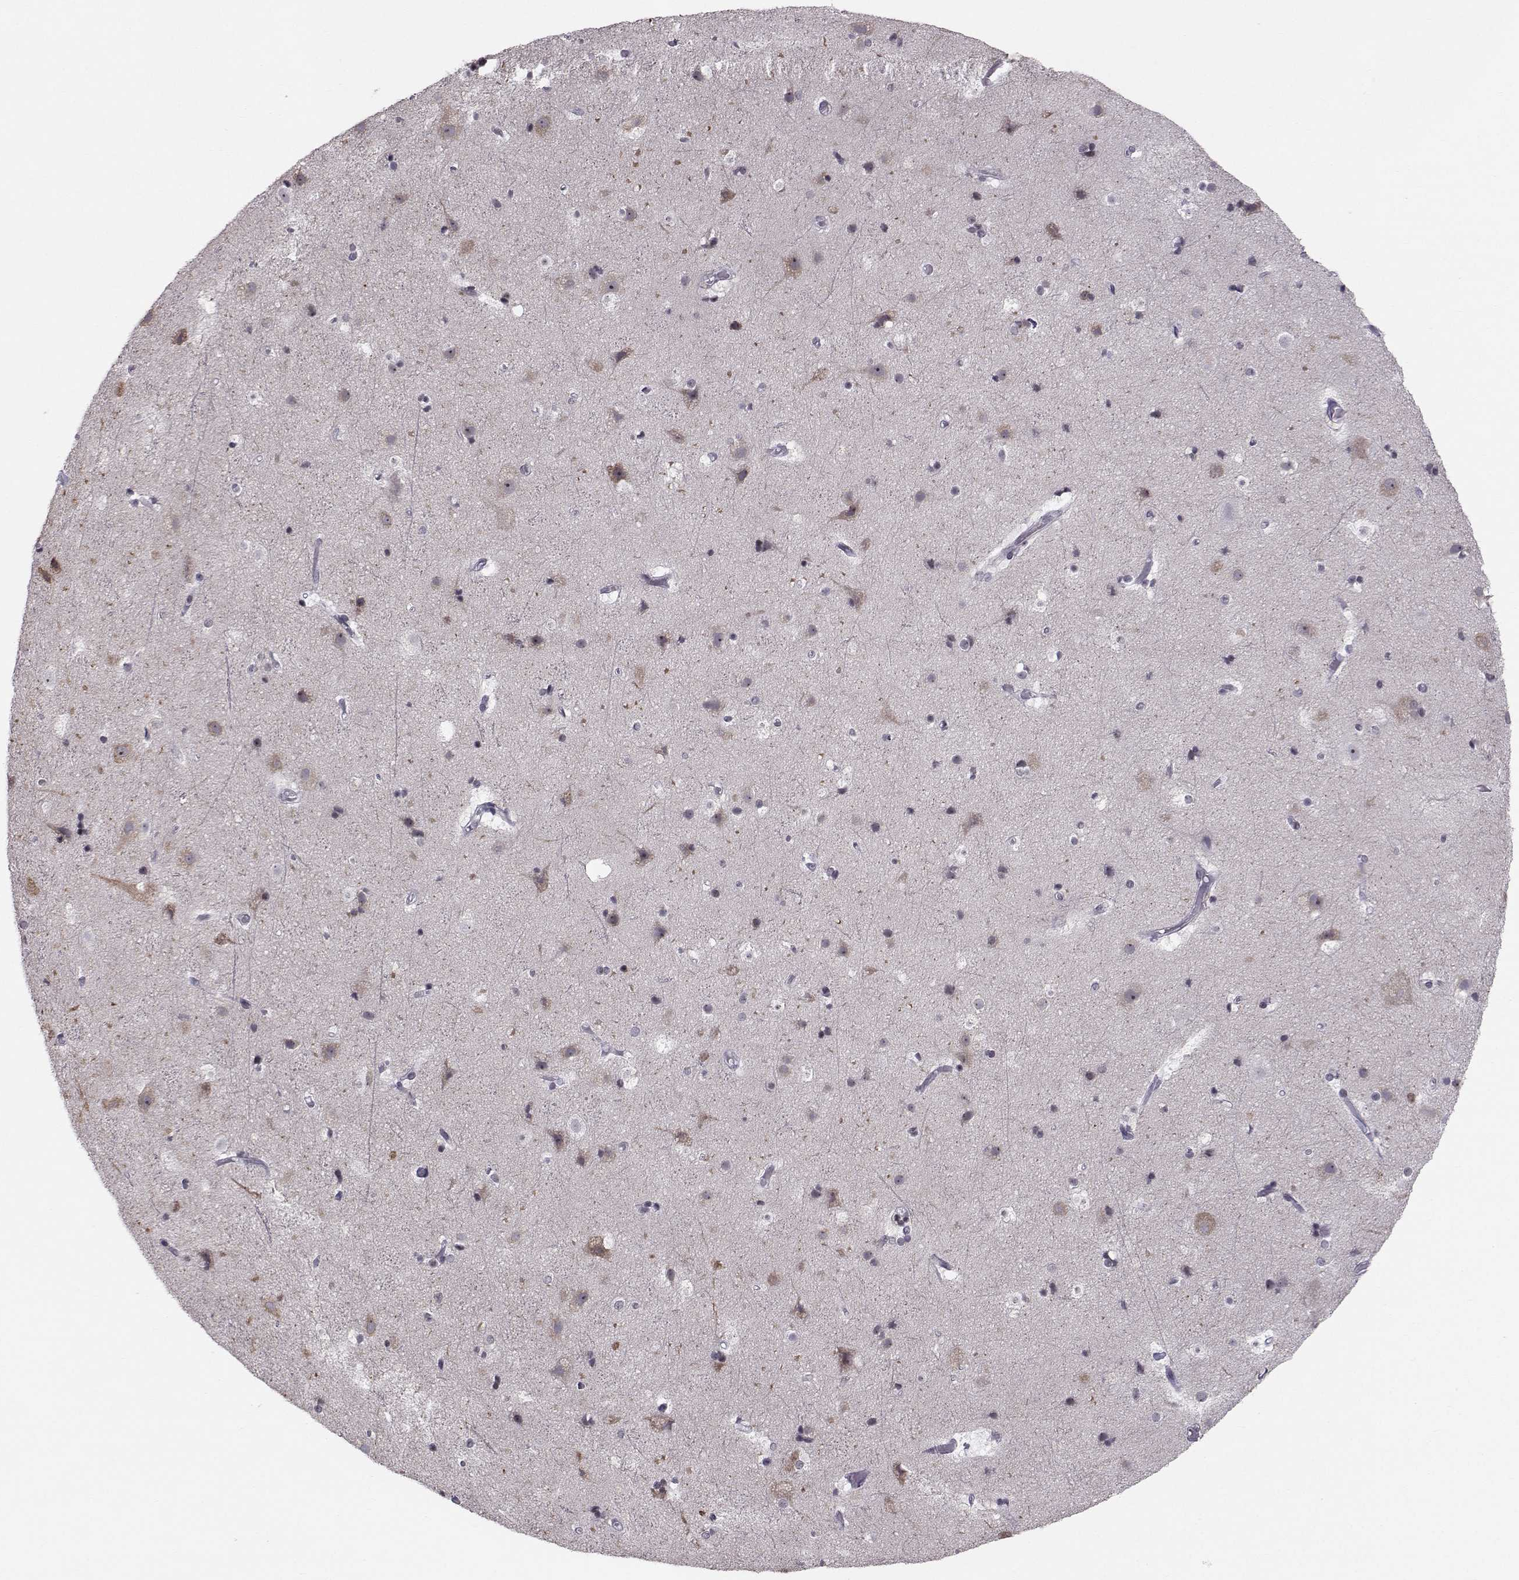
{"staining": {"intensity": "negative", "quantity": "none", "location": "none"}, "tissue": "cerebral cortex", "cell_type": "Endothelial cells", "image_type": "normal", "snomed": [{"axis": "morphology", "description": "Normal tissue, NOS"}, {"axis": "topography", "description": "Cerebral cortex"}], "caption": "Cerebral cortex stained for a protein using immunohistochemistry (IHC) displays no expression endothelial cells.", "gene": "MARCHF4", "patient": {"sex": "female", "age": 52}}